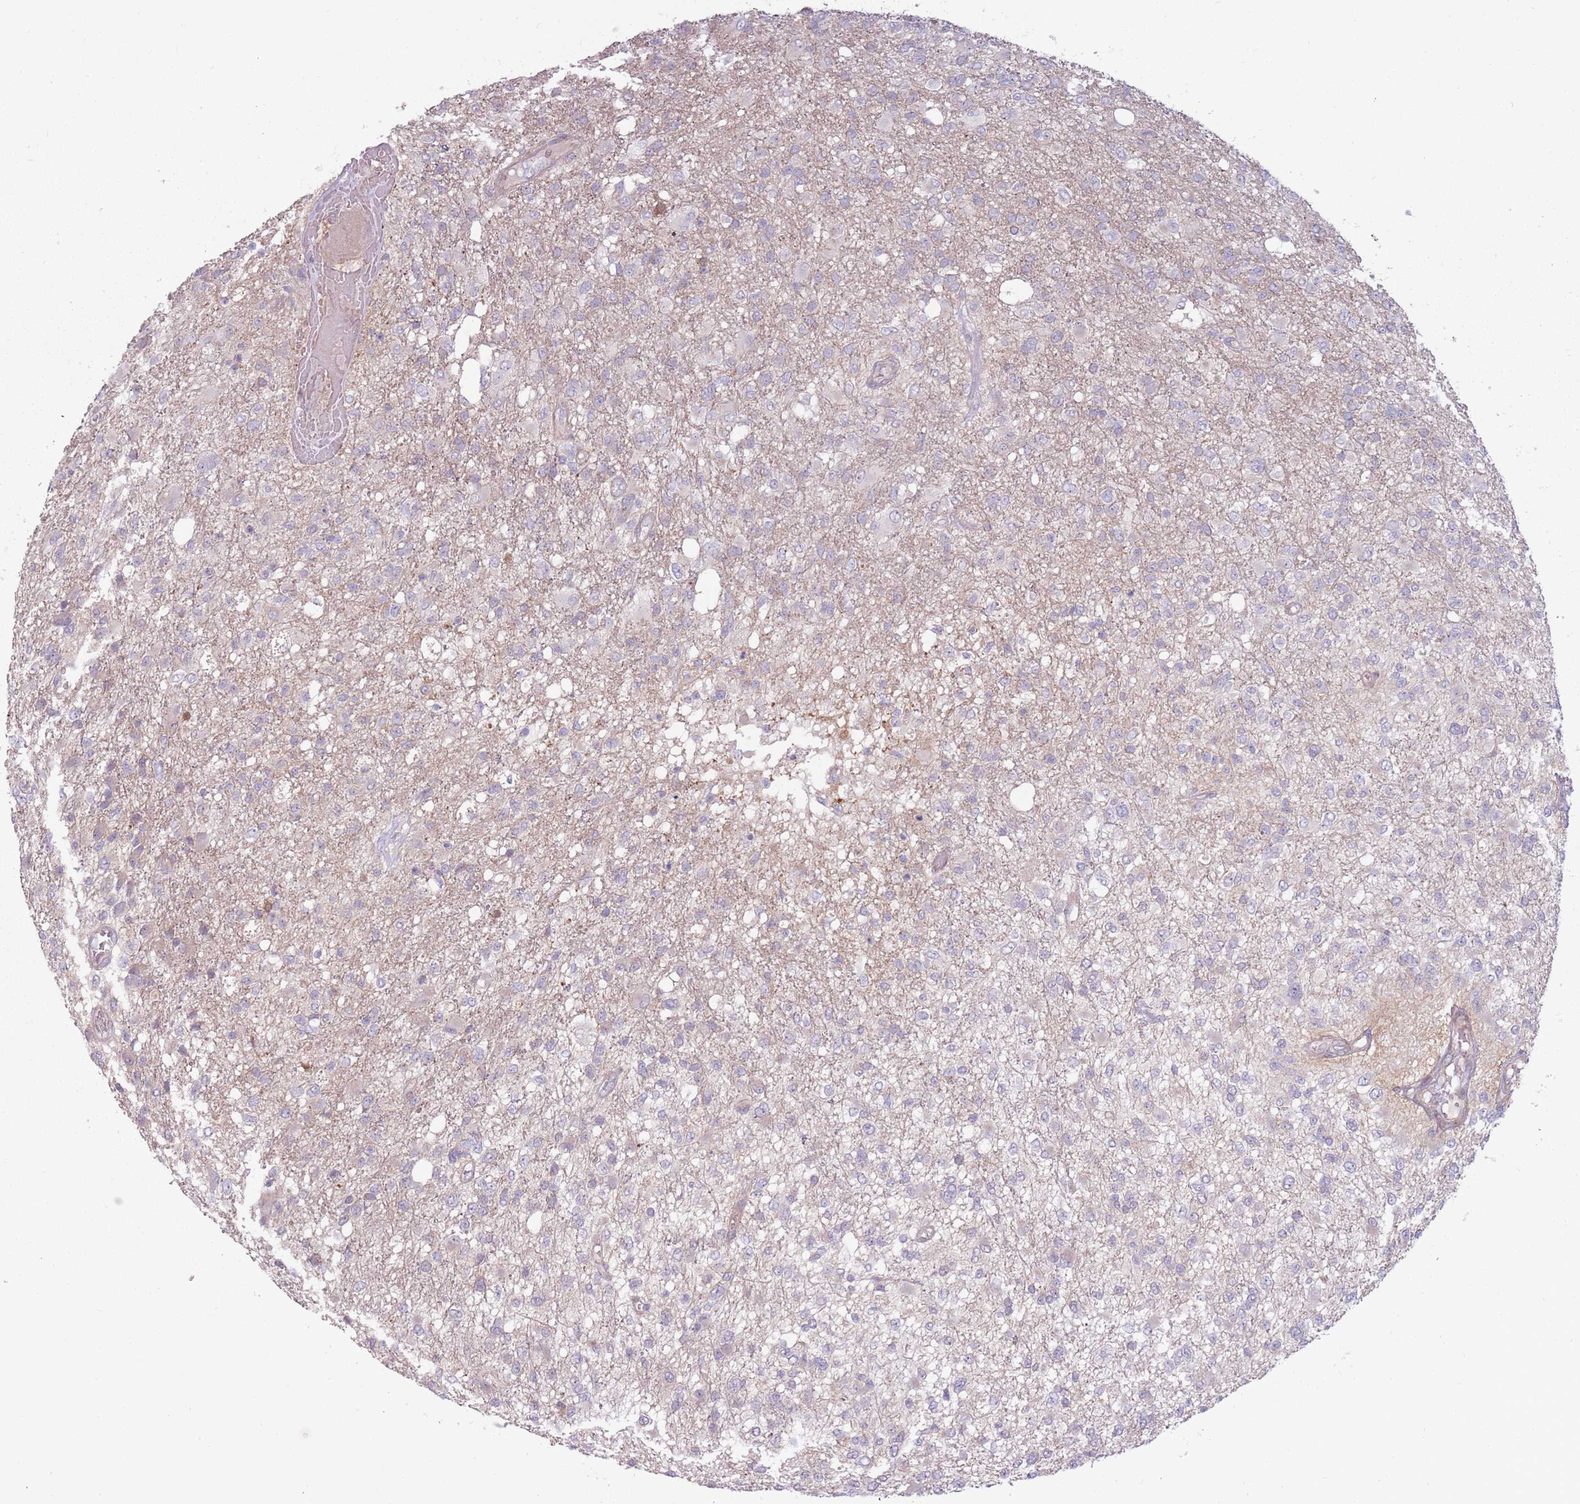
{"staining": {"intensity": "negative", "quantity": "none", "location": "none"}, "tissue": "glioma", "cell_type": "Tumor cells", "image_type": "cancer", "snomed": [{"axis": "morphology", "description": "Glioma, malignant, High grade"}, {"axis": "topography", "description": "Brain"}], "caption": "Immunohistochemistry photomicrograph of neoplastic tissue: human high-grade glioma (malignant) stained with DAB shows no significant protein positivity in tumor cells.", "gene": "CCDC150", "patient": {"sex": "female", "age": 74}}